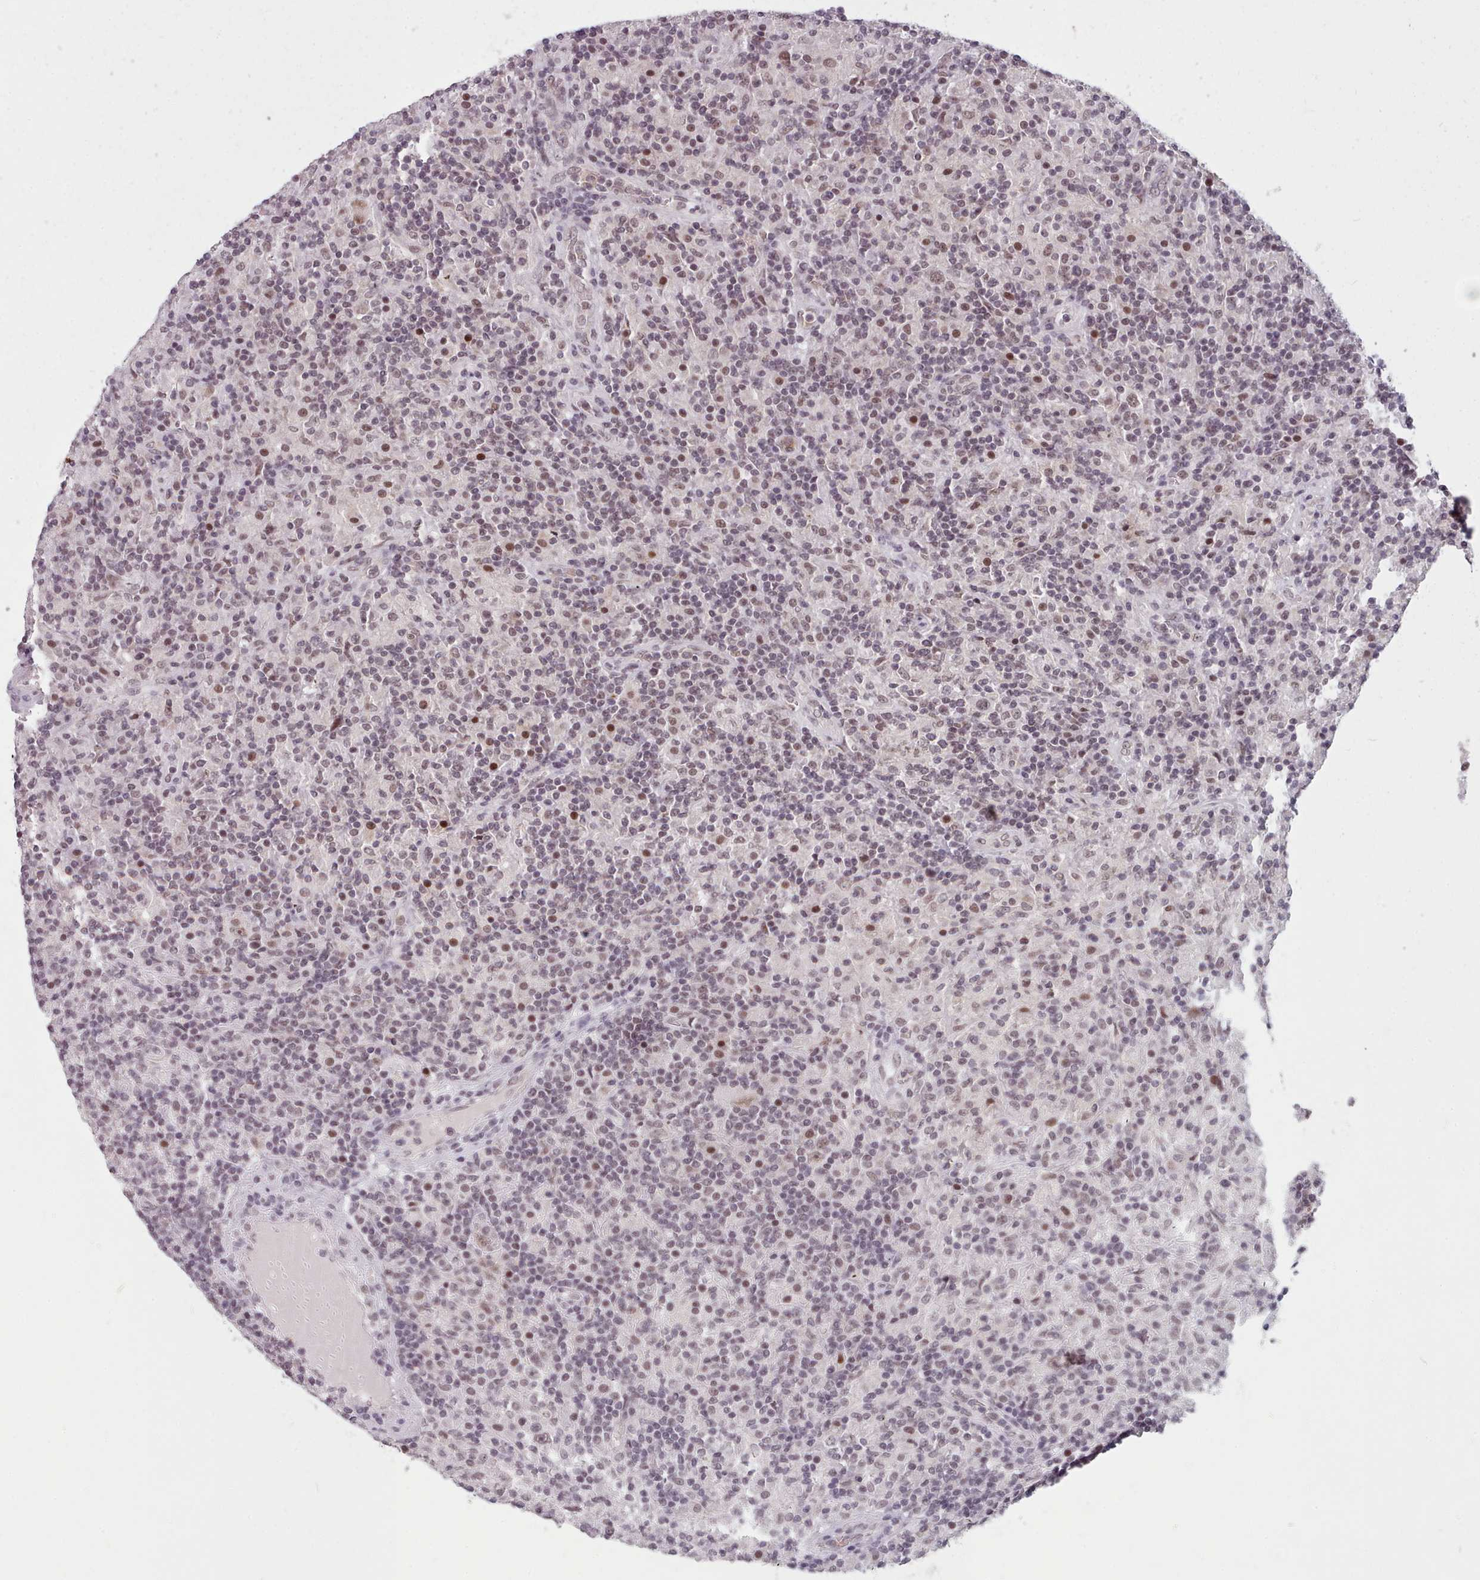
{"staining": {"intensity": "moderate", "quantity": ">75%", "location": "nuclear"}, "tissue": "lymphoma", "cell_type": "Tumor cells", "image_type": "cancer", "snomed": [{"axis": "morphology", "description": "Hodgkin's disease, NOS"}, {"axis": "topography", "description": "Lymph node"}], "caption": "High-magnification brightfield microscopy of Hodgkin's disease stained with DAB (3,3'-diaminobenzidine) (brown) and counterstained with hematoxylin (blue). tumor cells exhibit moderate nuclear positivity is seen in about>75% of cells. (Brightfield microscopy of DAB IHC at high magnification).", "gene": "SRSF9", "patient": {"sex": "male", "age": 70}}